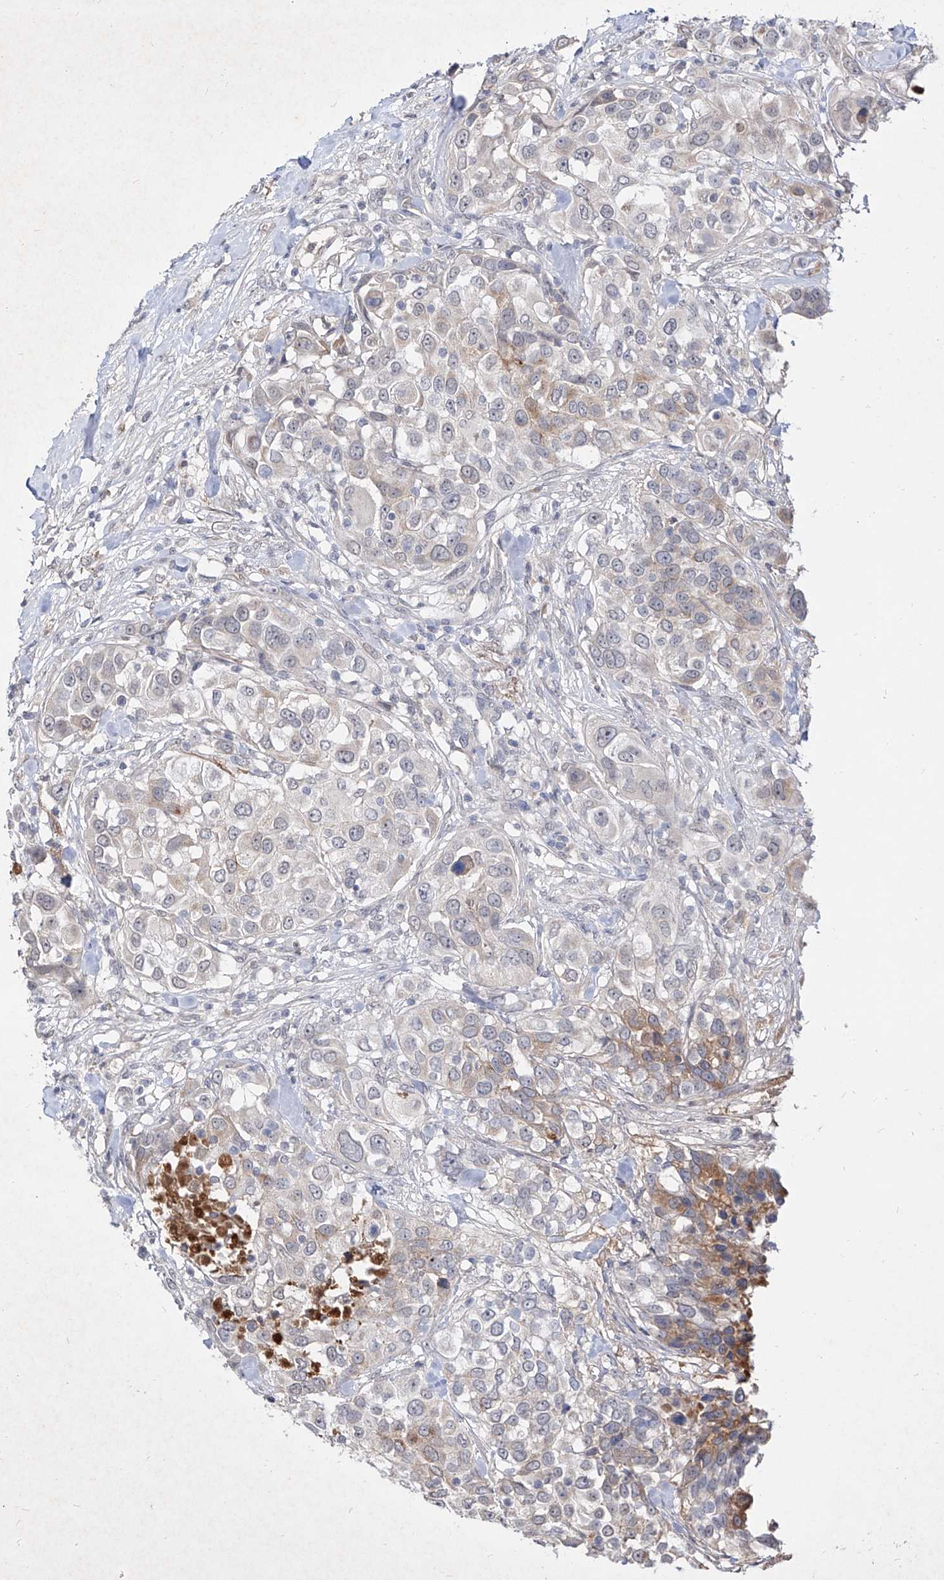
{"staining": {"intensity": "weak", "quantity": "<25%", "location": "cytoplasmic/membranous"}, "tissue": "urothelial cancer", "cell_type": "Tumor cells", "image_type": "cancer", "snomed": [{"axis": "morphology", "description": "Urothelial carcinoma, High grade"}, {"axis": "topography", "description": "Urinary bladder"}], "caption": "High-grade urothelial carcinoma was stained to show a protein in brown. There is no significant expression in tumor cells. Brightfield microscopy of immunohistochemistry stained with DAB (brown) and hematoxylin (blue), captured at high magnification.", "gene": "C4A", "patient": {"sex": "female", "age": 80}}